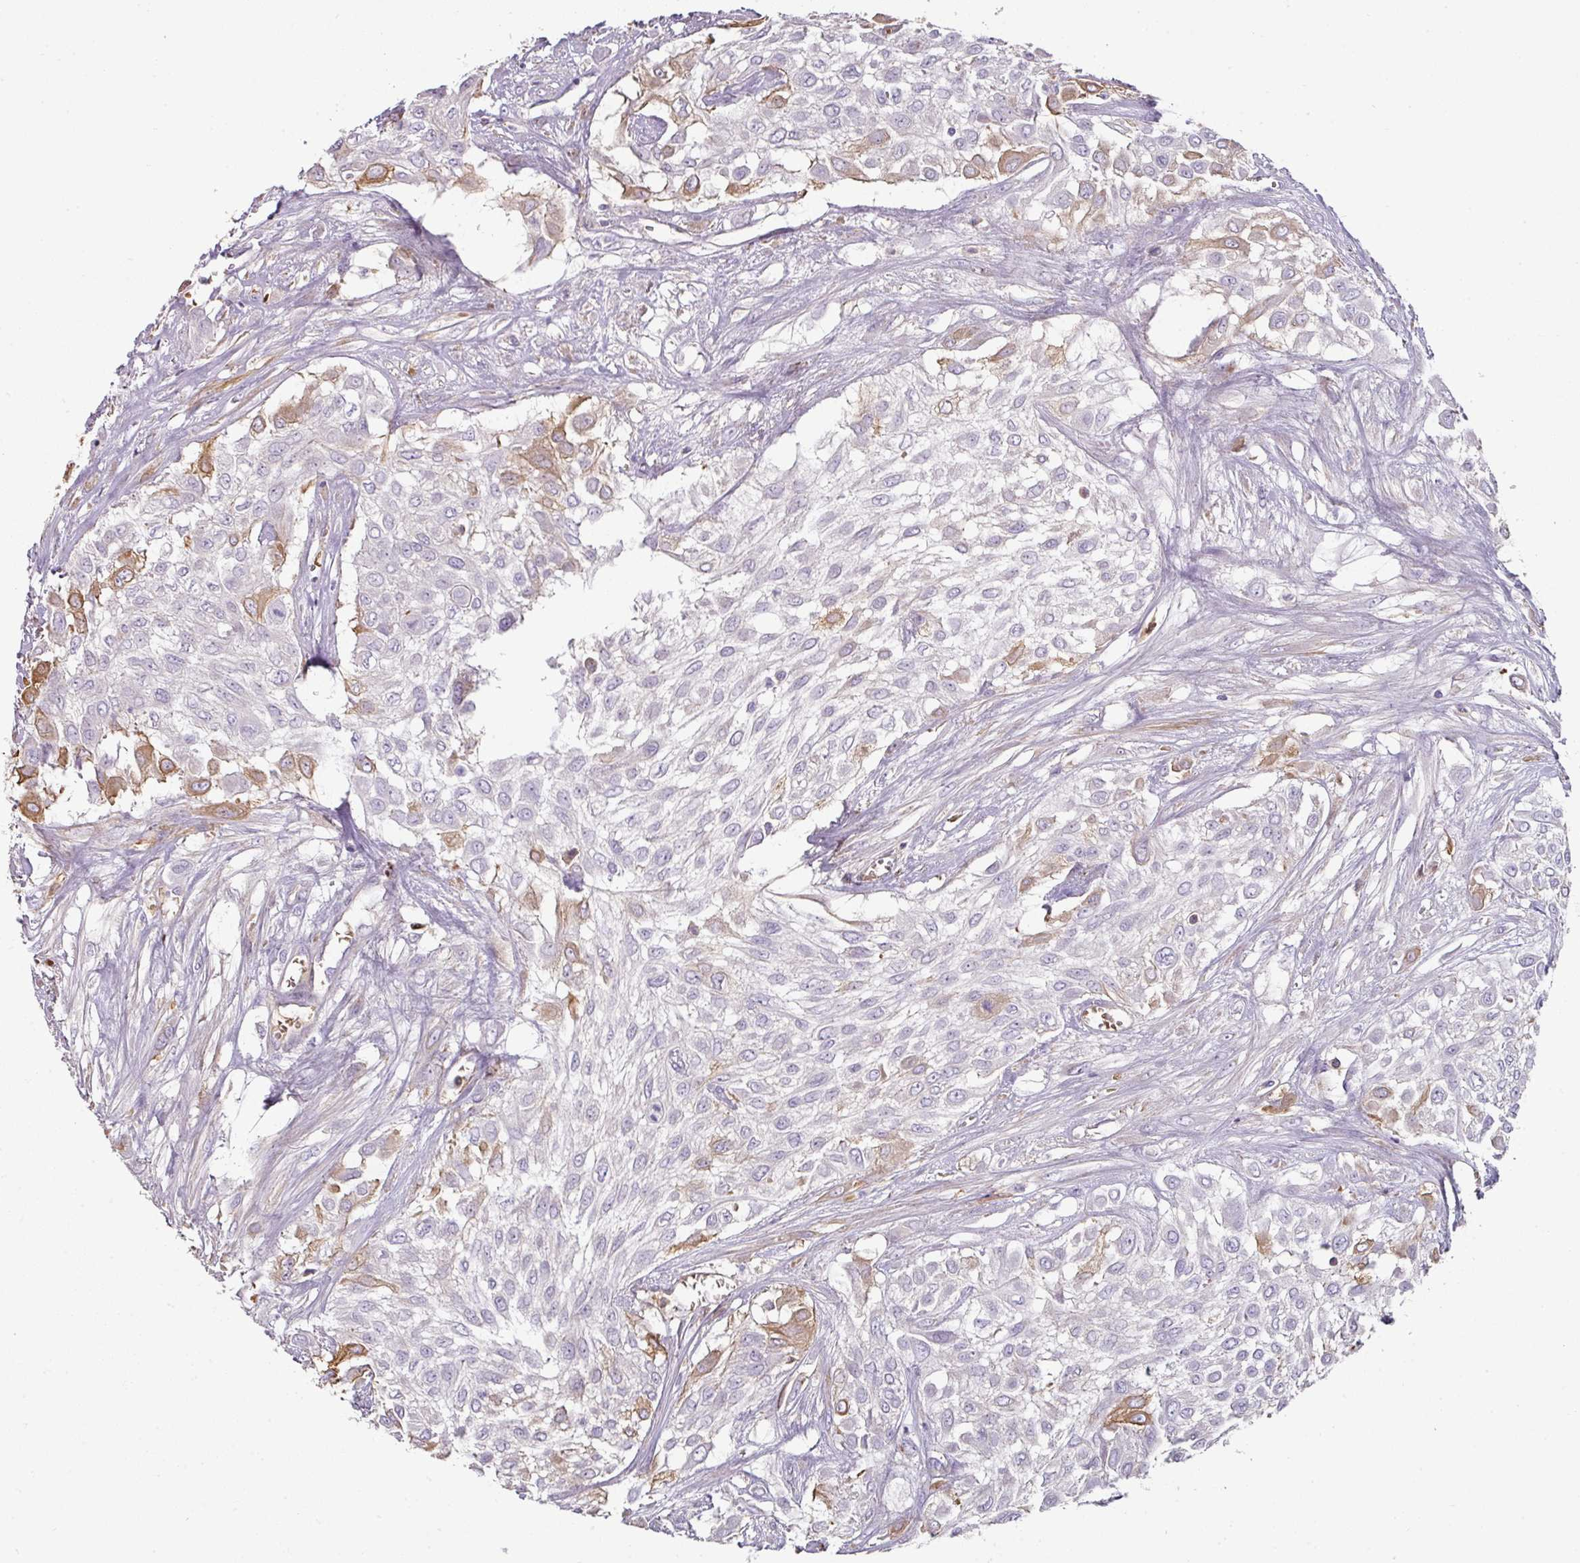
{"staining": {"intensity": "moderate", "quantity": "<25%", "location": "cytoplasmic/membranous"}, "tissue": "urothelial cancer", "cell_type": "Tumor cells", "image_type": "cancer", "snomed": [{"axis": "morphology", "description": "Urothelial carcinoma, High grade"}, {"axis": "topography", "description": "Urinary bladder"}], "caption": "This photomicrograph exhibits high-grade urothelial carcinoma stained with IHC to label a protein in brown. The cytoplasmic/membranous of tumor cells show moderate positivity for the protein. Nuclei are counter-stained blue.", "gene": "CCZ1", "patient": {"sex": "male", "age": 57}}